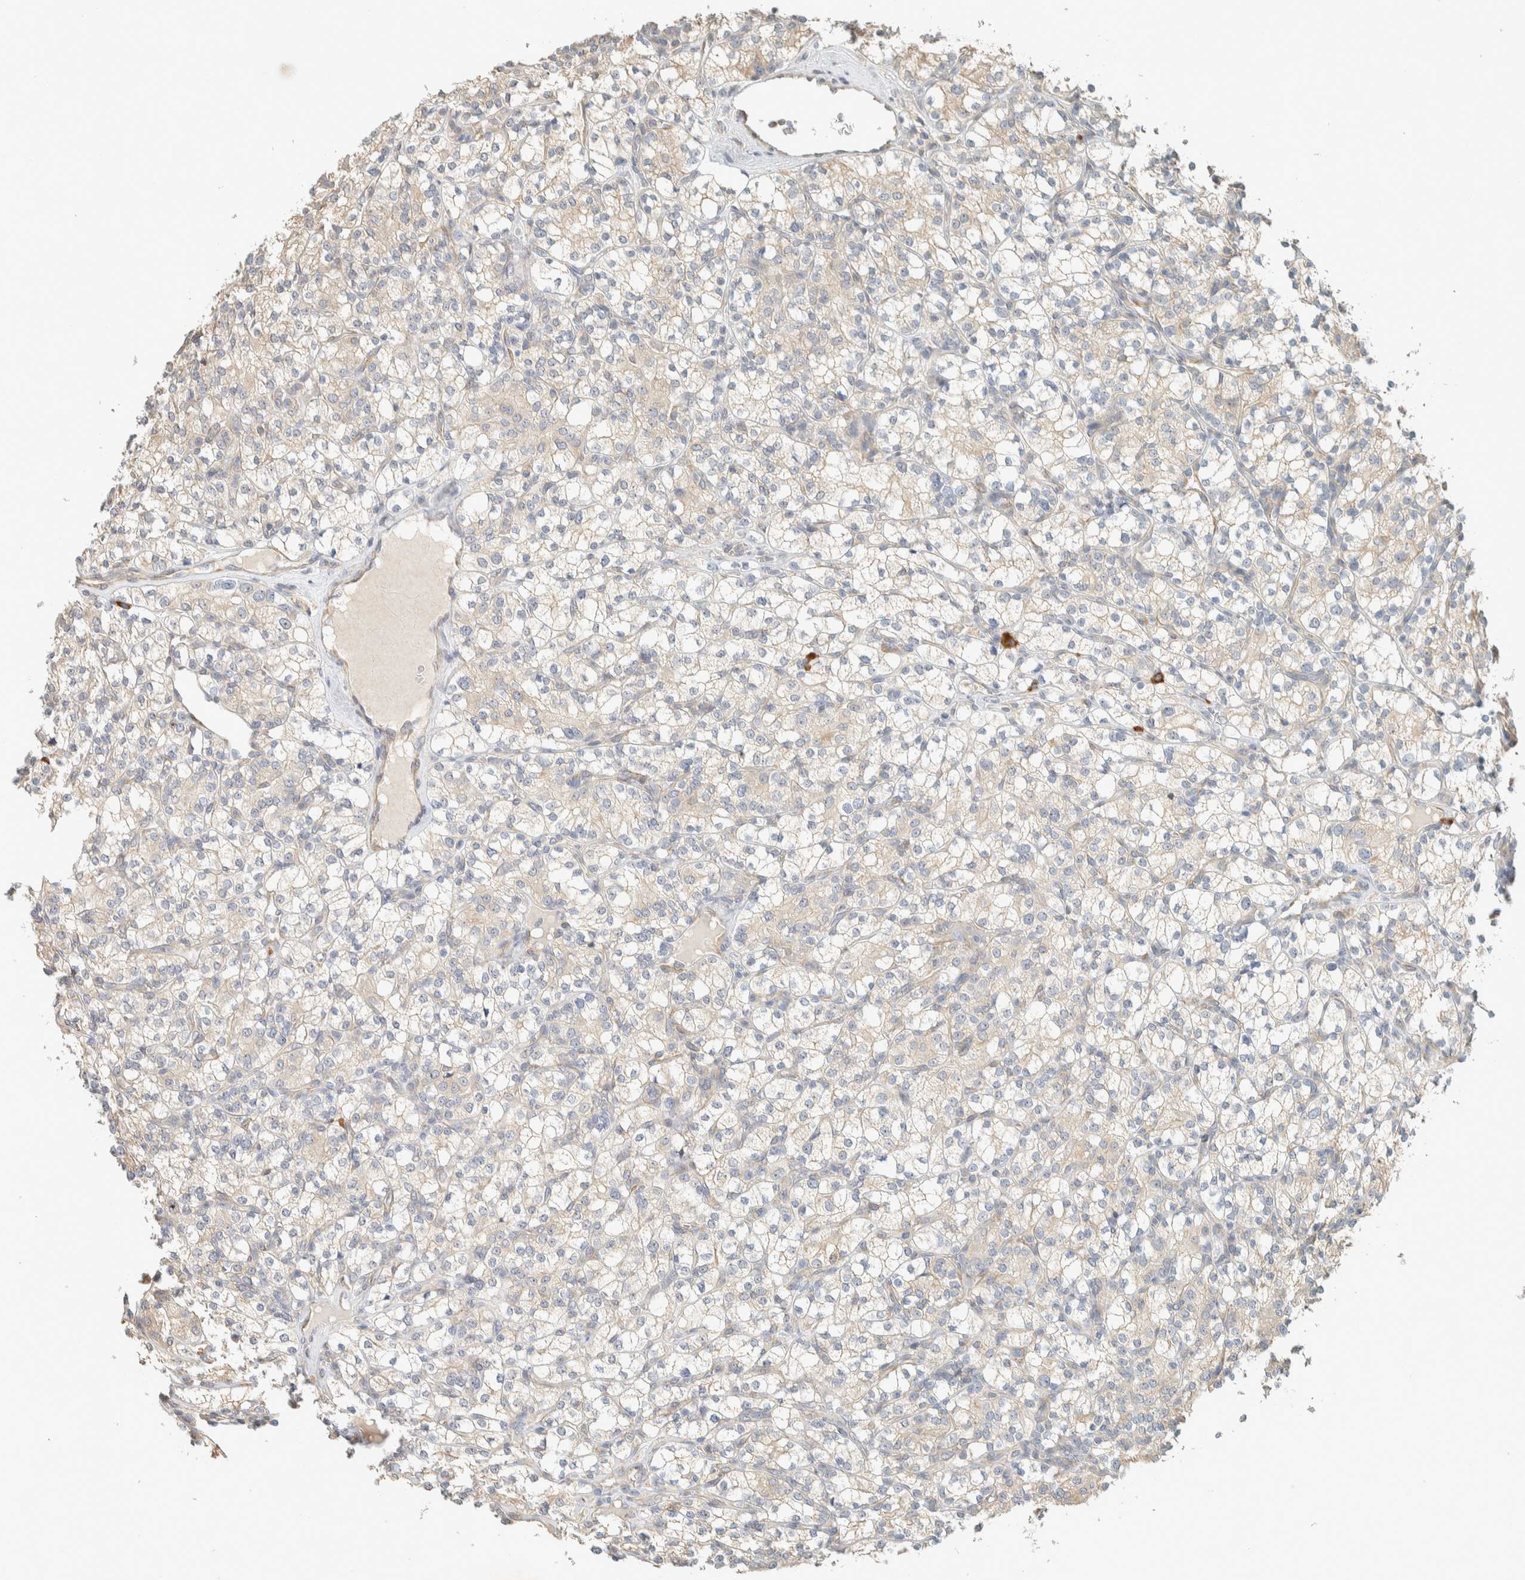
{"staining": {"intensity": "negative", "quantity": "none", "location": "none"}, "tissue": "renal cancer", "cell_type": "Tumor cells", "image_type": "cancer", "snomed": [{"axis": "morphology", "description": "Adenocarcinoma, NOS"}, {"axis": "topography", "description": "Kidney"}], "caption": "Immunohistochemistry of renal adenocarcinoma displays no expression in tumor cells. (Immunohistochemistry, brightfield microscopy, high magnification).", "gene": "KLHL40", "patient": {"sex": "male", "age": 77}}